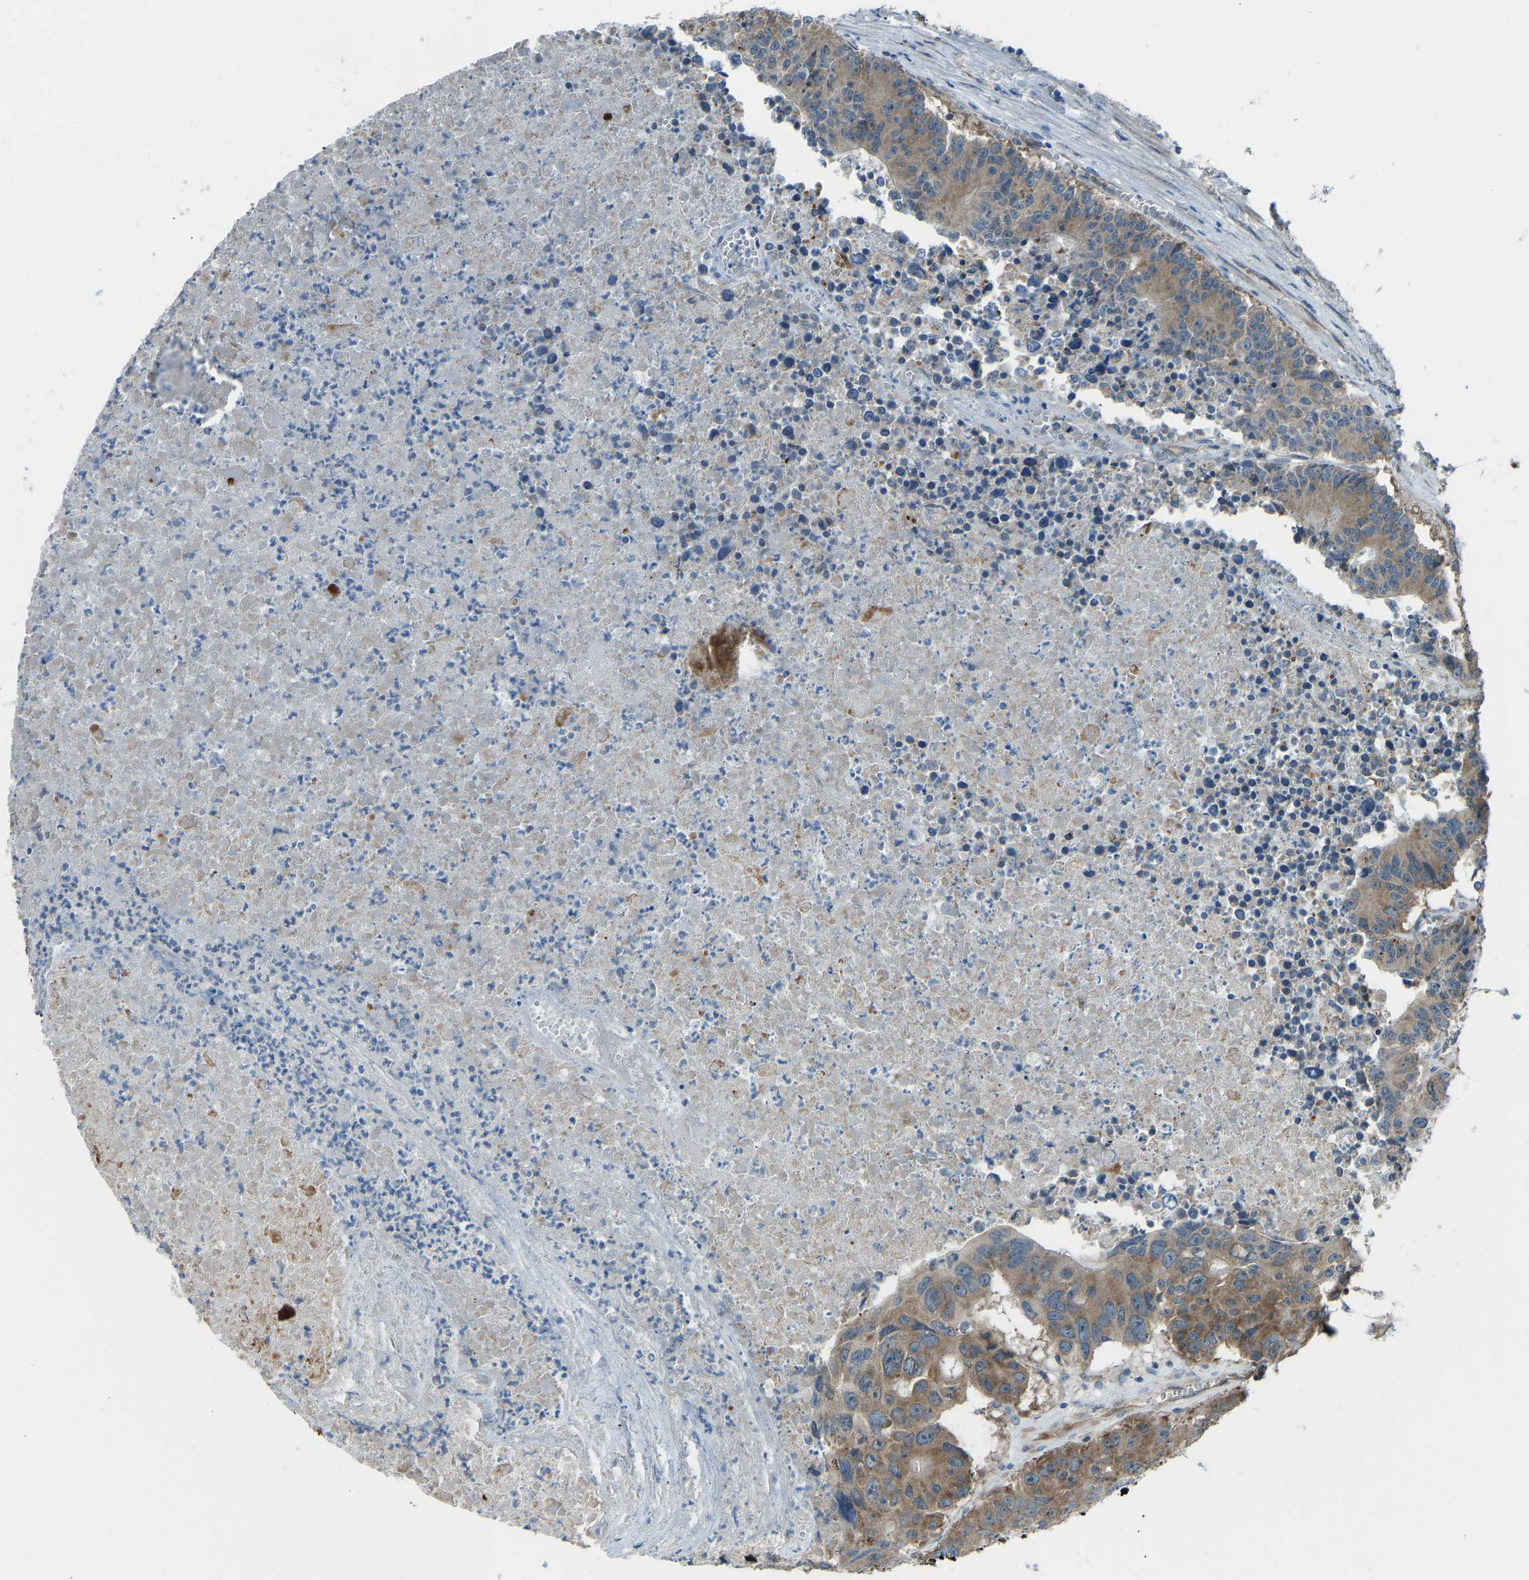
{"staining": {"intensity": "moderate", "quantity": ">75%", "location": "cytoplasmic/membranous"}, "tissue": "colorectal cancer", "cell_type": "Tumor cells", "image_type": "cancer", "snomed": [{"axis": "morphology", "description": "Adenocarcinoma, NOS"}, {"axis": "topography", "description": "Colon"}], "caption": "Moderate cytoplasmic/membranous staining for a protein is appreciated in approximately >75% of tumor cells of colorectal cancer (adenocarcinoma) using immunohistochemistry (IHC).", "gene": "STAU2", "patient": {"sex": "male", "age": 87}}